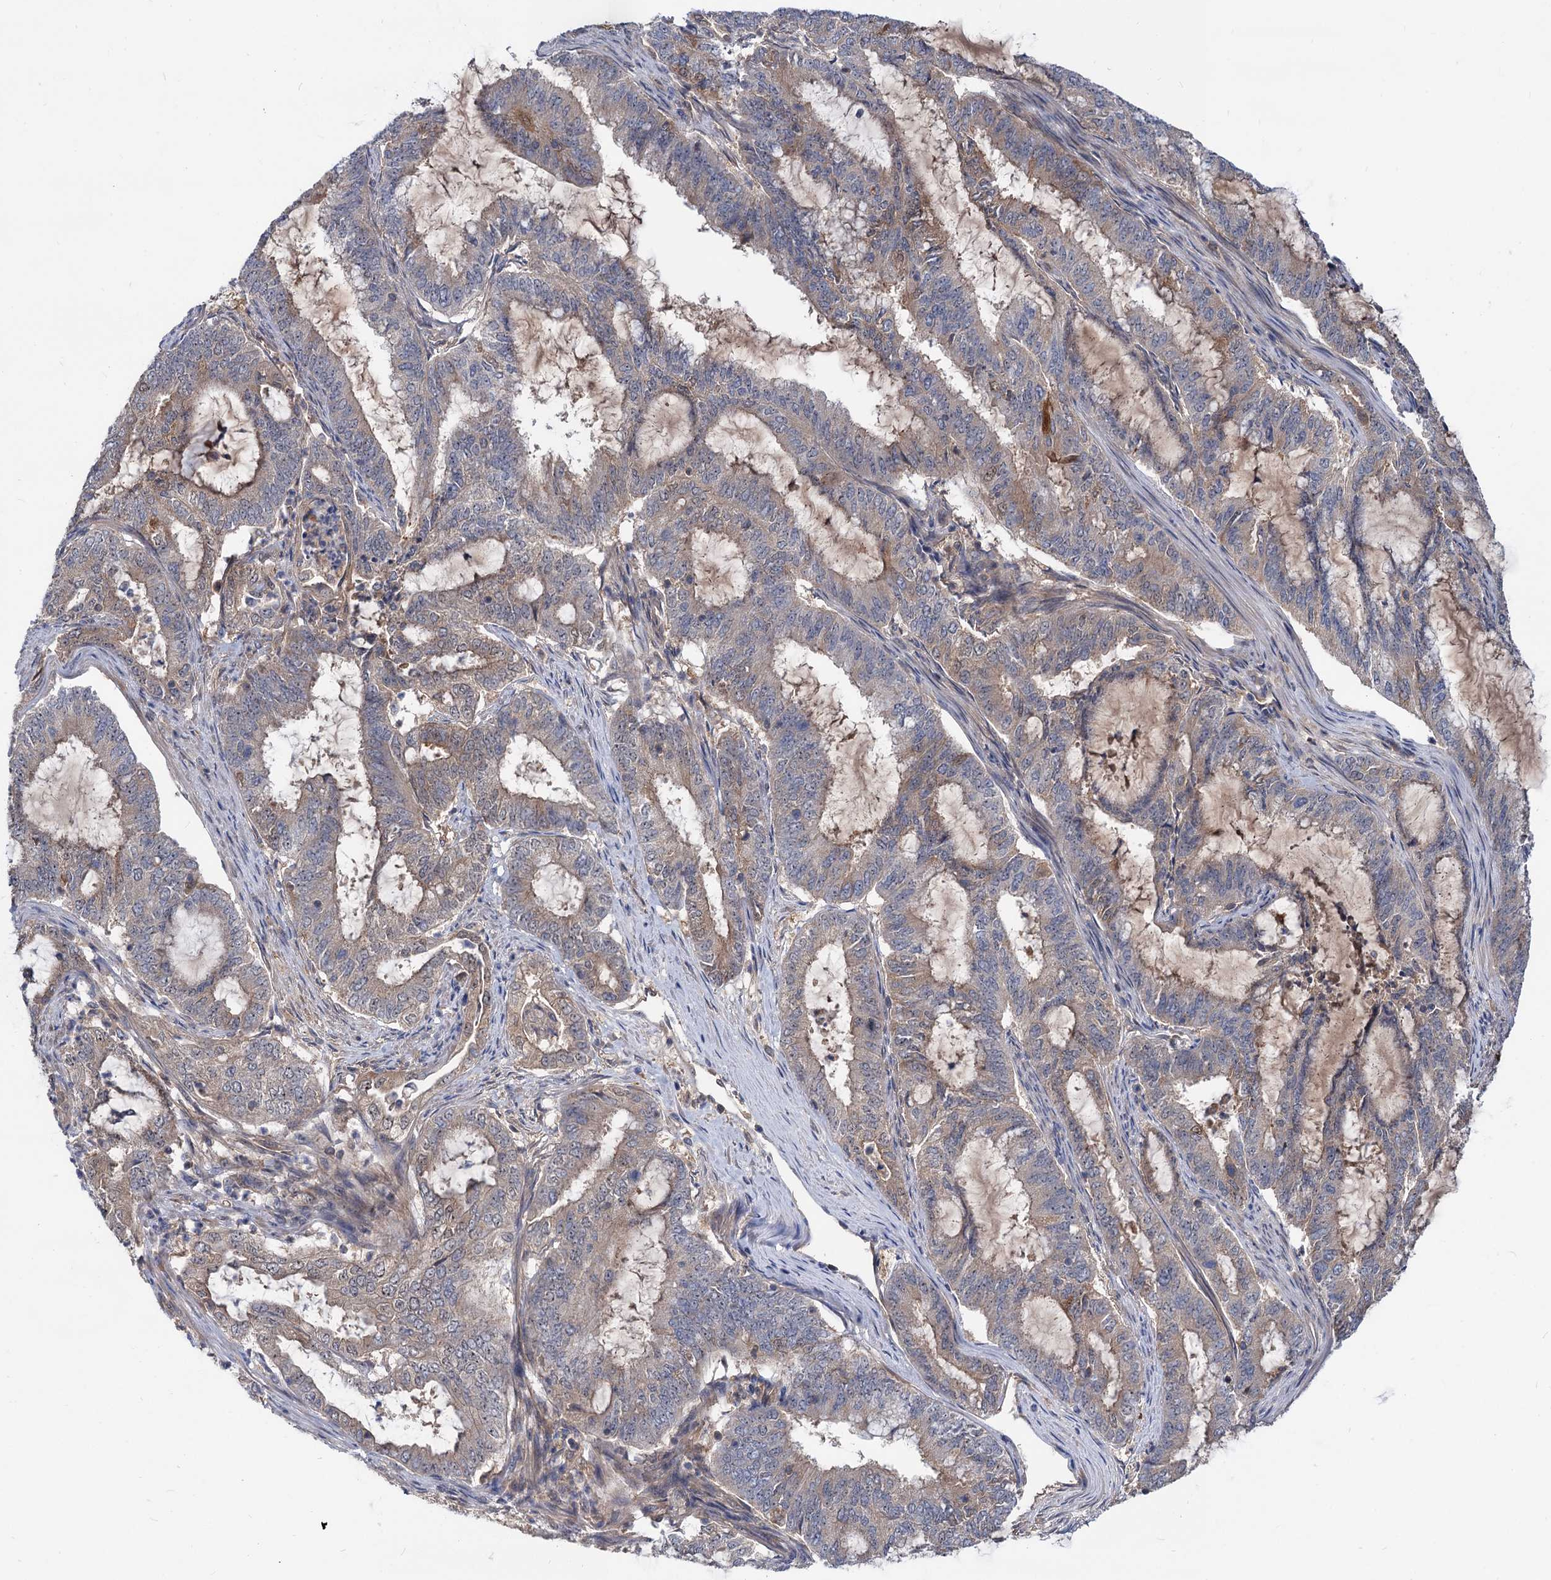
{"staining": {"intensity": "weak", "quantity": "25%-75%", "location": "cytoplasmic/membranous"}, "tissue": "endometrial cancer", "cell_type": "Tumor cells", "image_type": "cancer", "snomed": [{"axis": "morphology", "description": "Adenocarcinoma, NOS"}, {"axis": "topography", "description": "Endometrium"}], "caption": "Adenocarcinoma (endometrial) stained with DAB (3,3'-diaminobenzidine) immunohistochemistry displays low levels of weak cytoplasmic/membranous expression in about 25%-75% of tumor cells. The protein is shown in brown color, while the nuclei are stained blue.", "gene": "SNX15", "patient": {"sex": "female", "age": 51}}